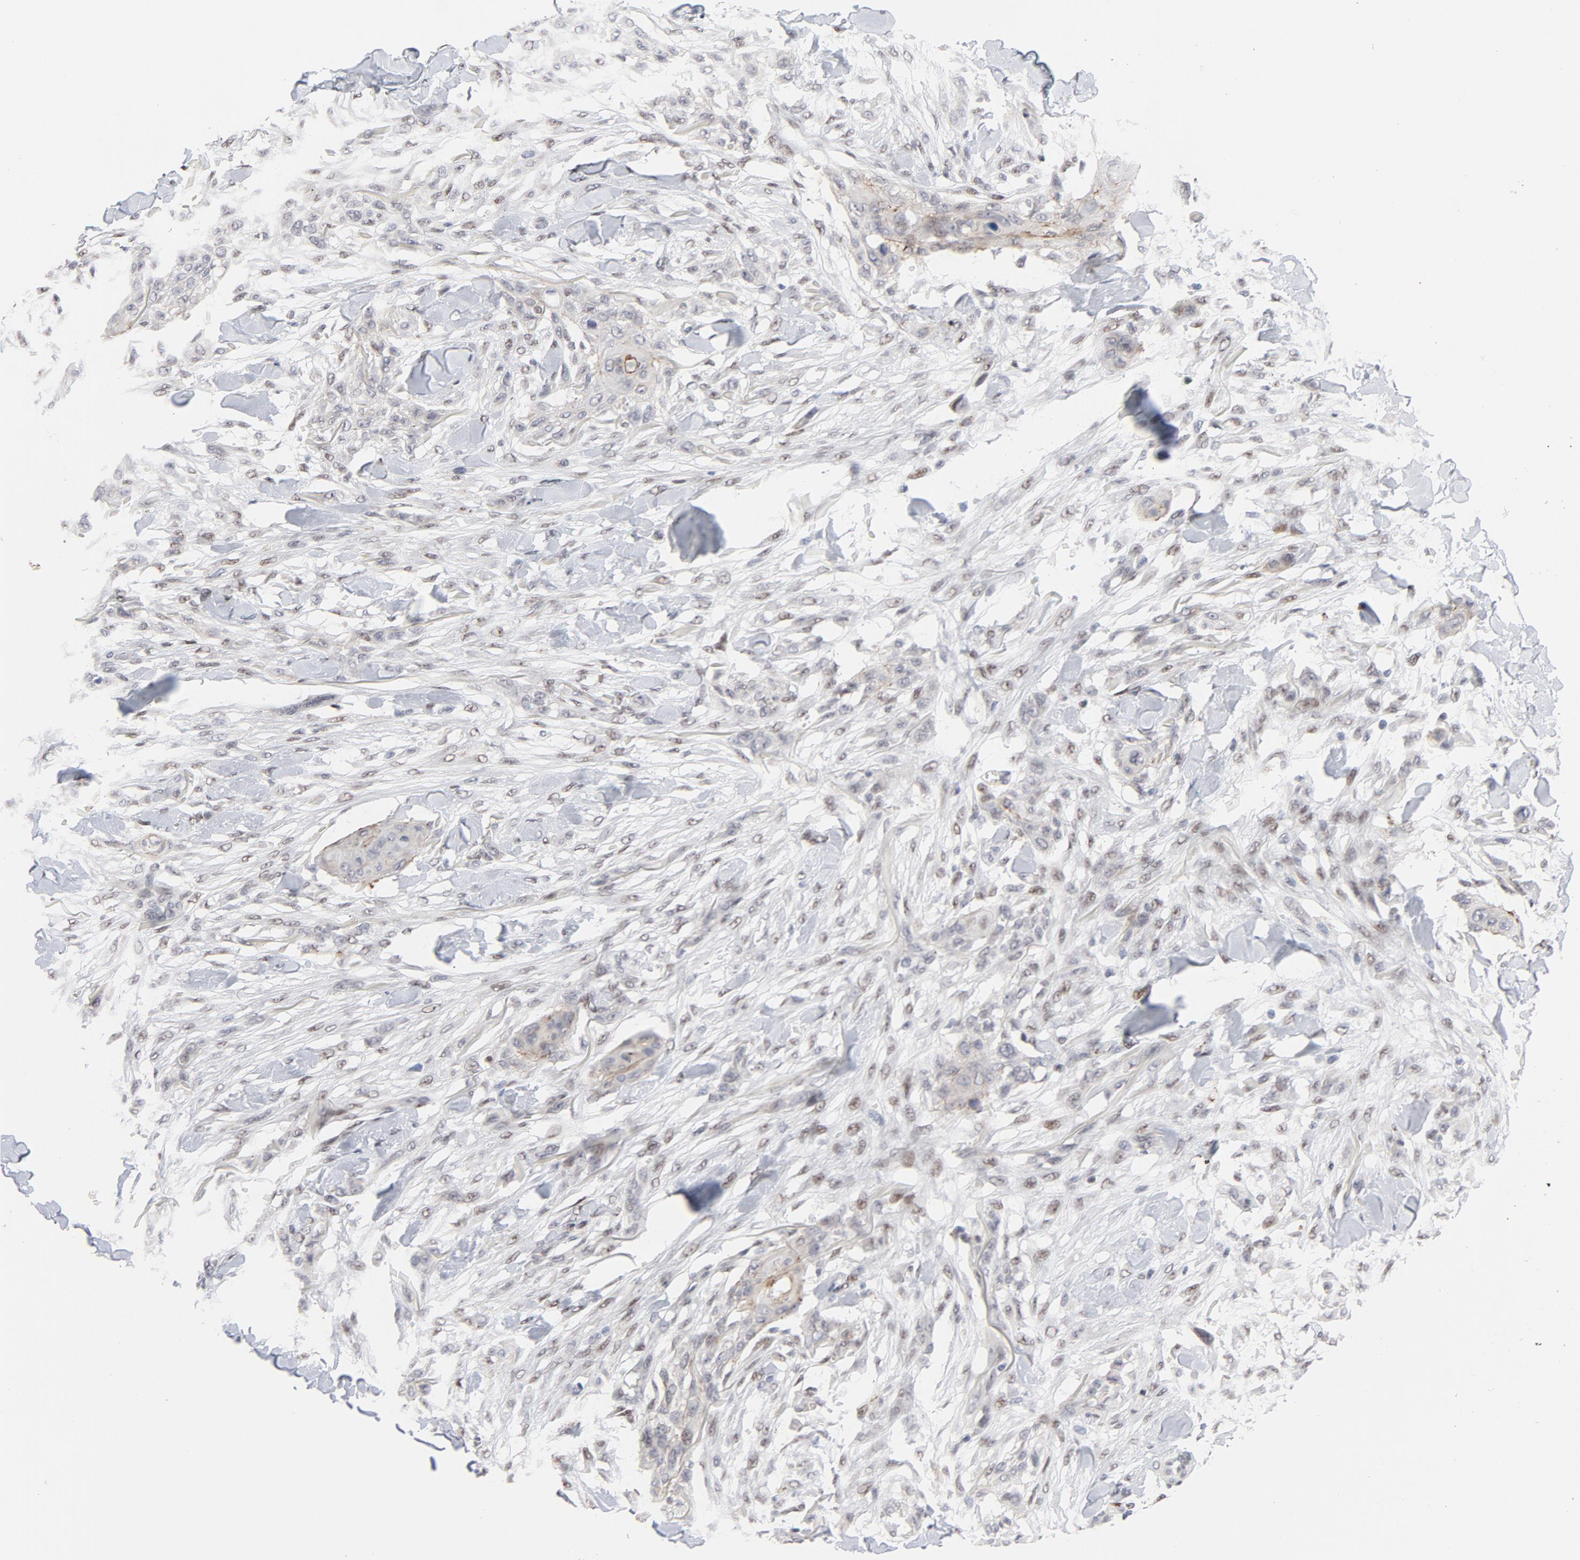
{"staining": {"intensity": "weak", "quantity": "<25%", "location": "cytoplasmic/membranous,nuclear"}, "tissue": "skin cancer", "cell_type": "Tumor cells", "image_type": "cancer", "snomed": [{"axis": "morphology", "description": "Normal tissue, NOS"}, {"axis": "morphology", "description": "Squamous cell carcinoma, NOS"}, {"axis": "topography", "description": "Skin"}], "caption": "Photomicrograph shows no protein expression in tumor cells of skin squamous cell carcinoma tissue.", "gene": "NFIC", "patient": {"sex": "female", "age": 59}}